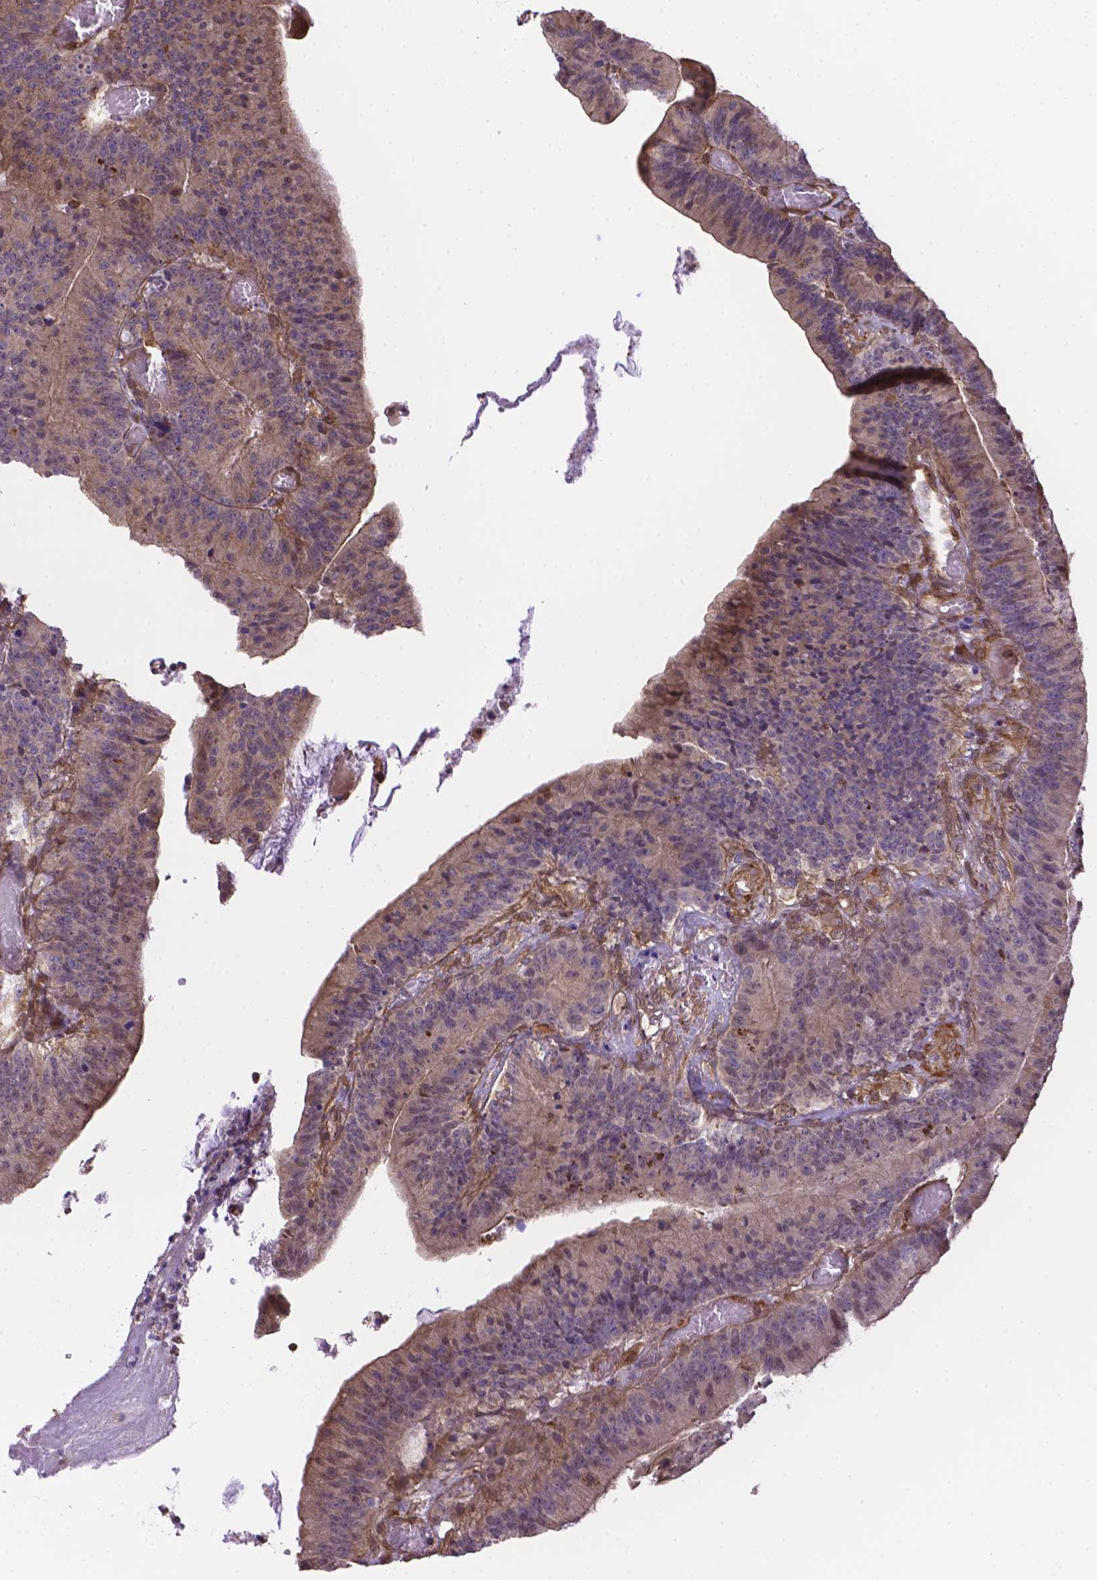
{"staining": {"intensity": "weak", "quantity": "25%-75%", "location": "cytoplasmic/membranous"}, "tissue": "colorectal cancer", "cell_type": "Tumor cells", "image_type": "cancer", "snomed": [{"axis": "morphology", "description": "Adenocarcinoma, NOS"}, {"axis": "topography", "description": "Colon"}], "caption": "Protein staining demonstrates weak cytoplasmic/membranous staining in about 25%-75% of tumor cells in adenocarcinoma (colorectal). Immunohistochemistry stains the protein in brown and the nuclei are stained blue.", "gene": "YAP1", "patient": {"sex": "female", "age": 78}}